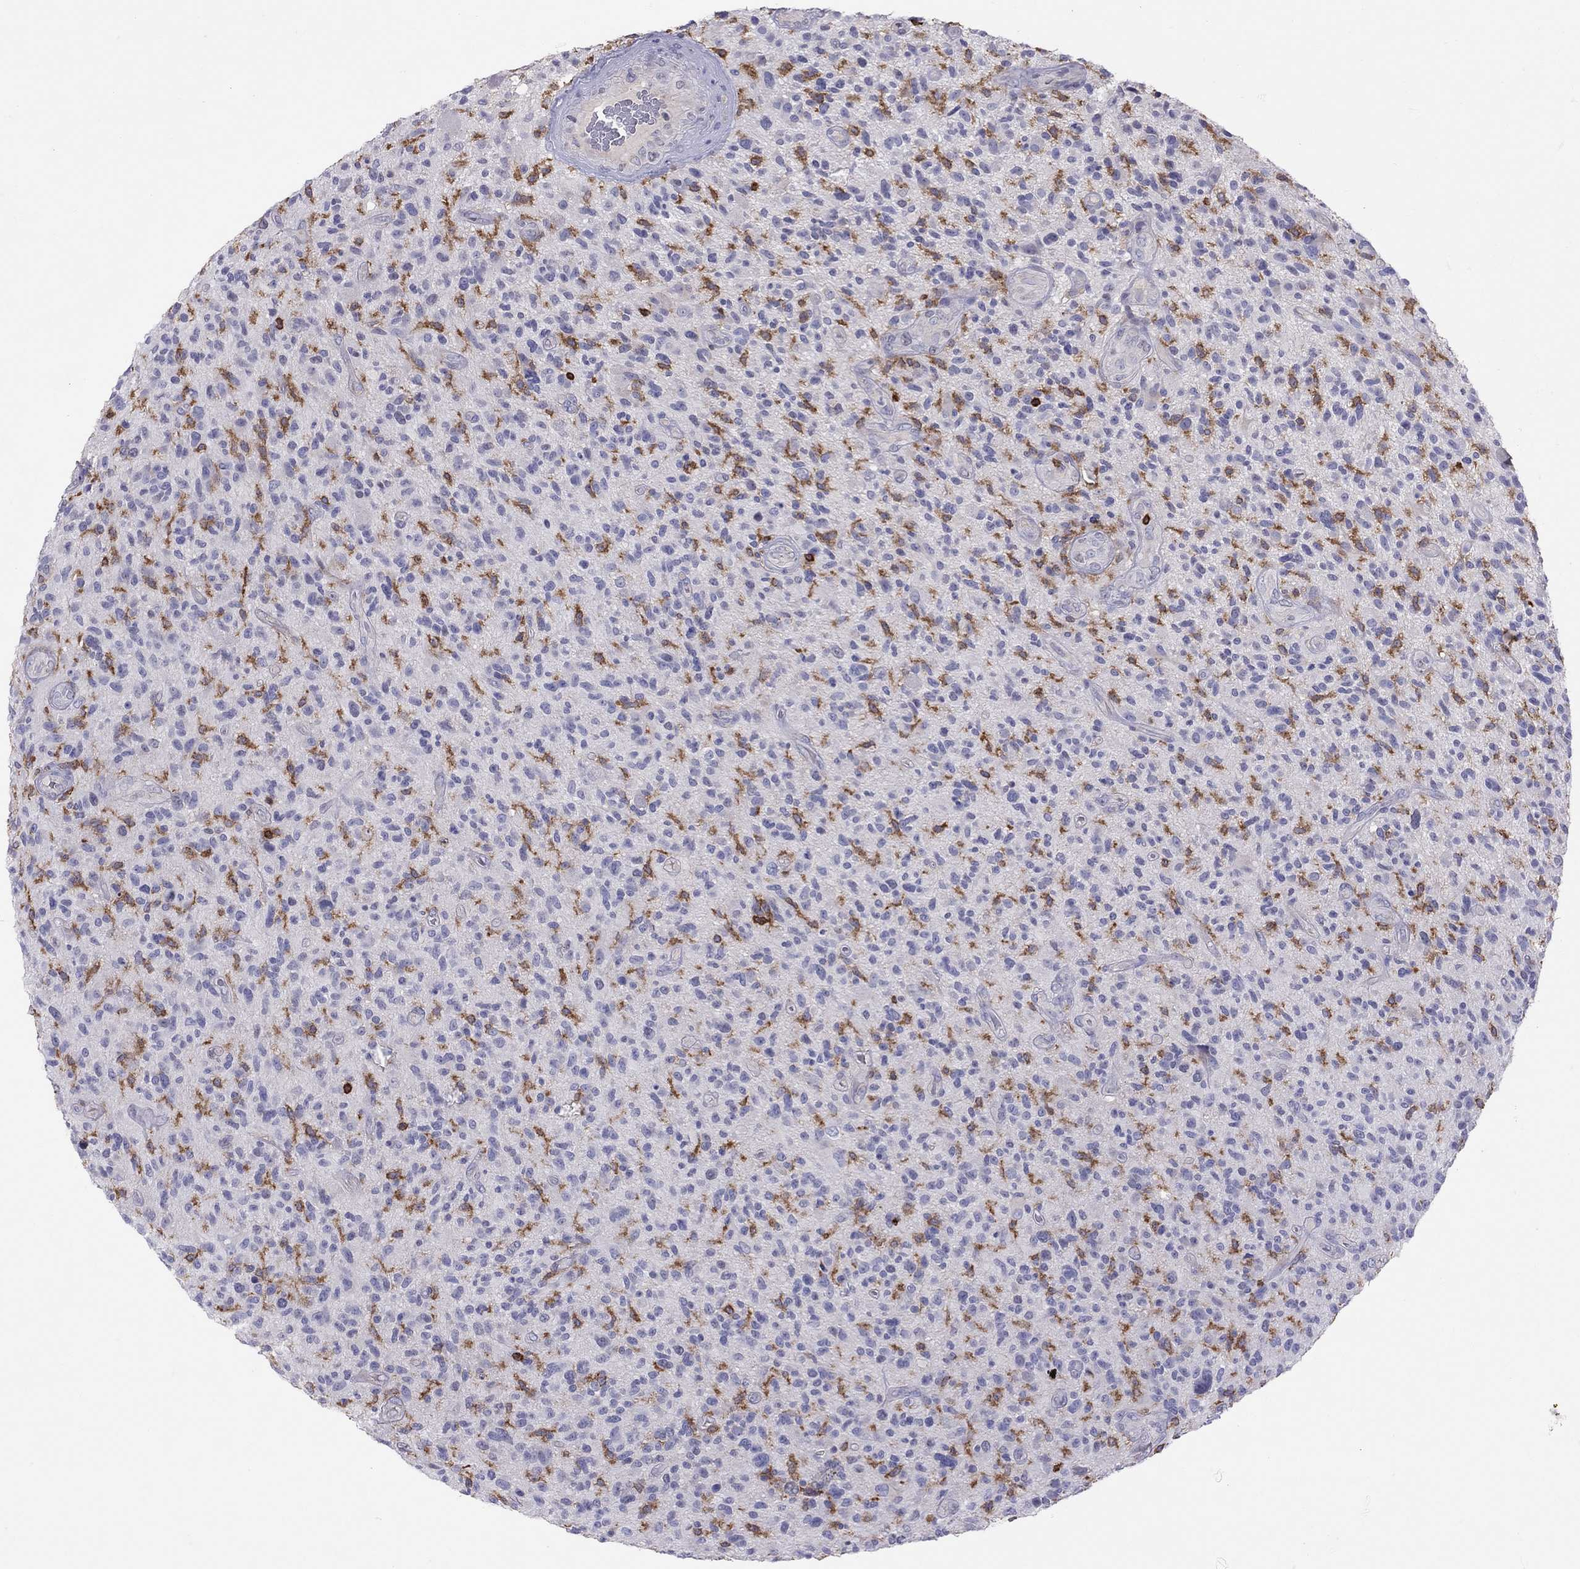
{"staining": {"intensity": "negative", "quantity": "none", "location": "none"}, "tissue": "glioma", "cell_type": "Tumor cells", "image_type": "cancer", "snomed": [{"axis": "morphology", "description": "Glioma, malignant, High grade"}, {"axis": "topography", "description": "Brain"}], "caption": "DAB (3,3'-diaminobenzidine) immunohistochemical staining of human malignant glioma (high-grade) displays no significant expression in tumor cells. (DAB (3,3'-diaminobenzidine) immunohistochemistry (IHC) with hematoxylin counter stain).", "gene": "MND1", "patient": {"sex": "male", "age": 47}}